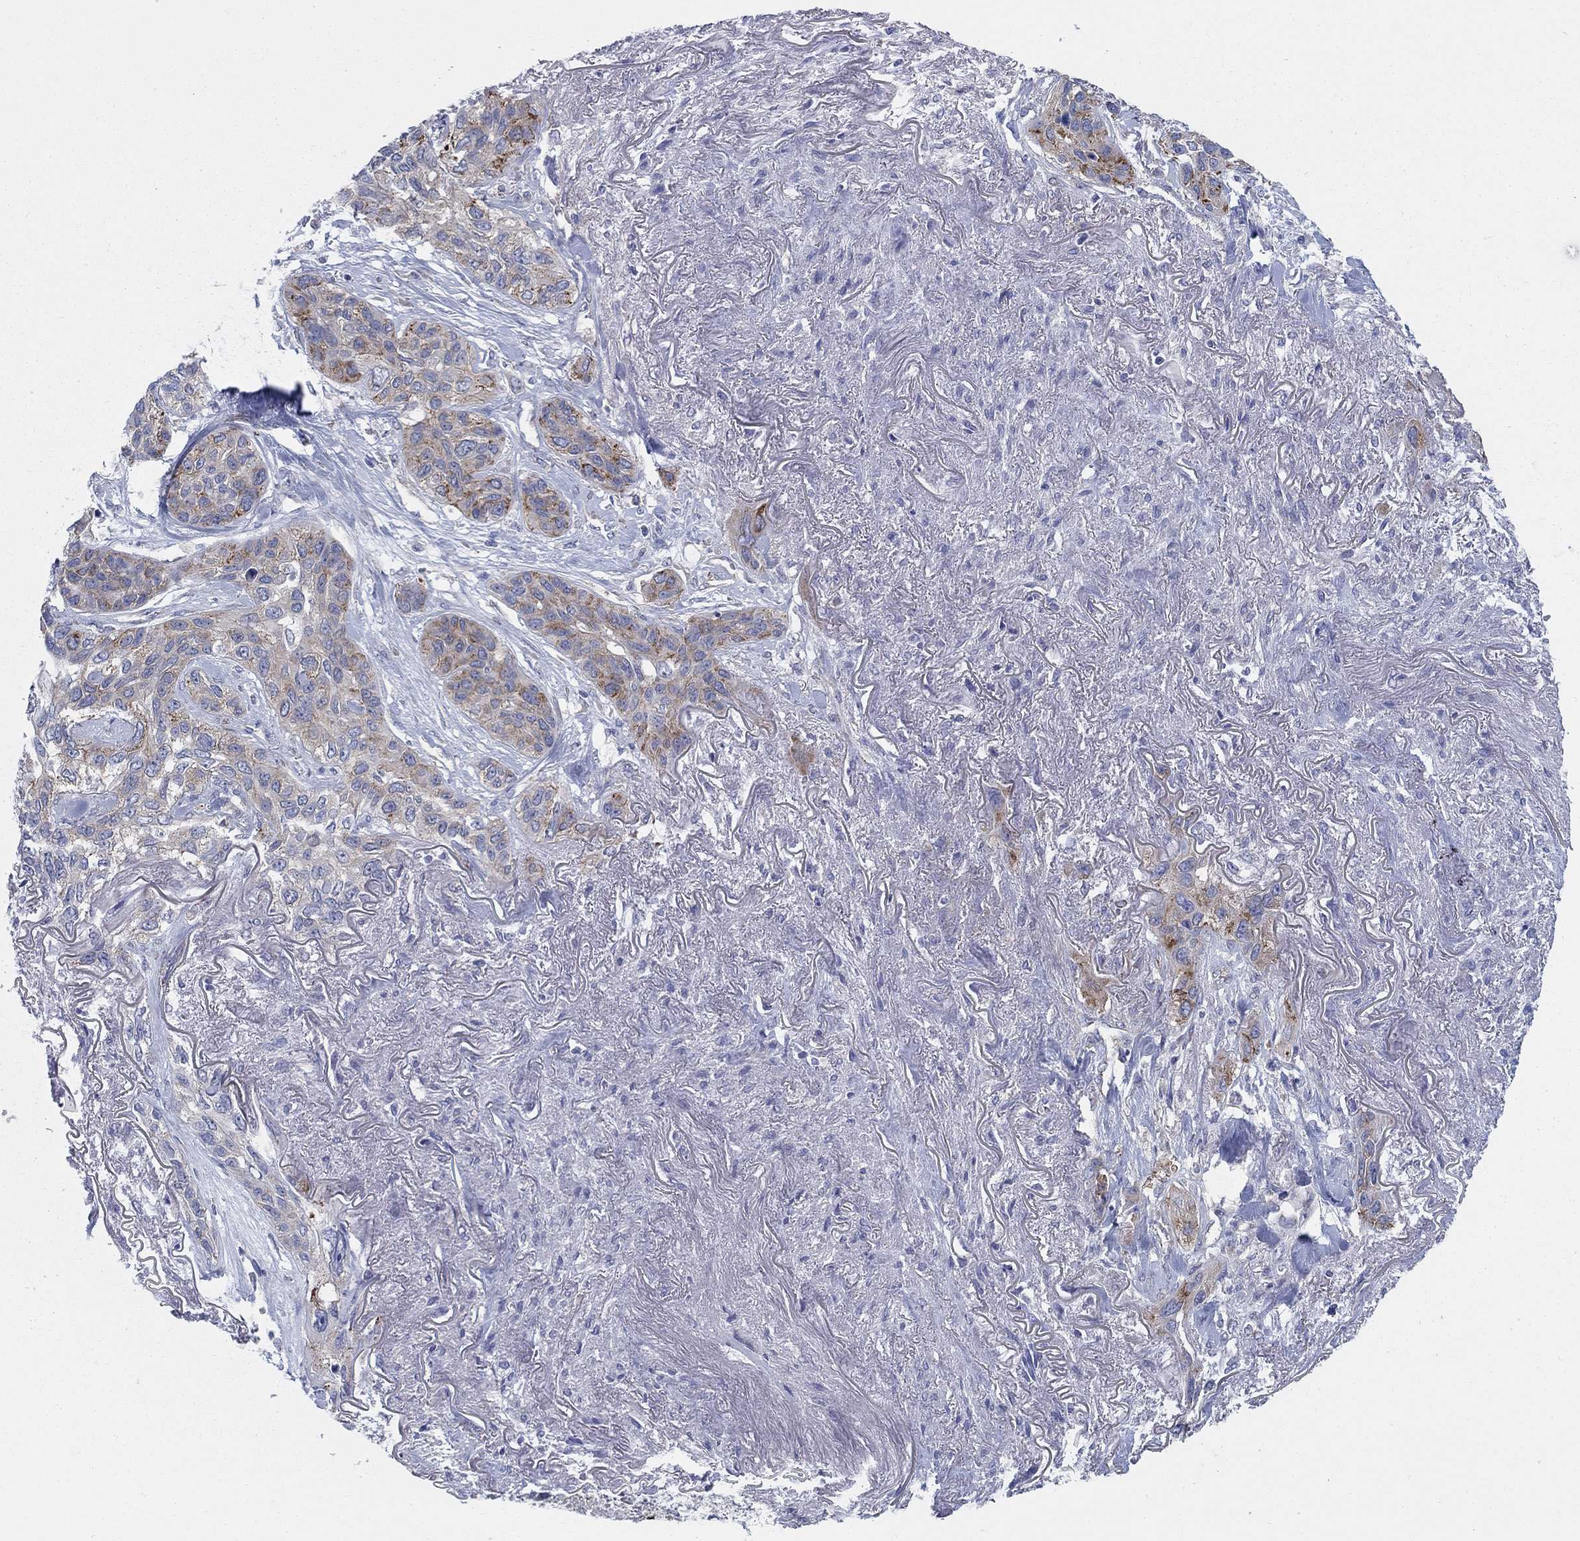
{"staining": {"intensity": "strong", "quantity": "<25%", "location": "cytoplasmic/membranous"}, "tissue": "lung cancer", "cell_type": "Tumor cells", "image_type": "cancer", "snomed": [{"axis": "morphology", "description": "Squamous cell carcinoma, NOS"}, {"axis": "topography", "description": "Lung"}], "caption": "Immunohistochemistry (IHC) micrograph of neoplastic tissue: human lung cancer (squamous cell carcinoma) stained using immunohistochemistry shows medium levels of strong protein expression localized specifically in the cytoplasmic/membranous of tumor cells, appearing as a cytoplasmic/membranous brown color.", "gene": "TMEM59", "patient": {"sex": "female", "age": 70}}